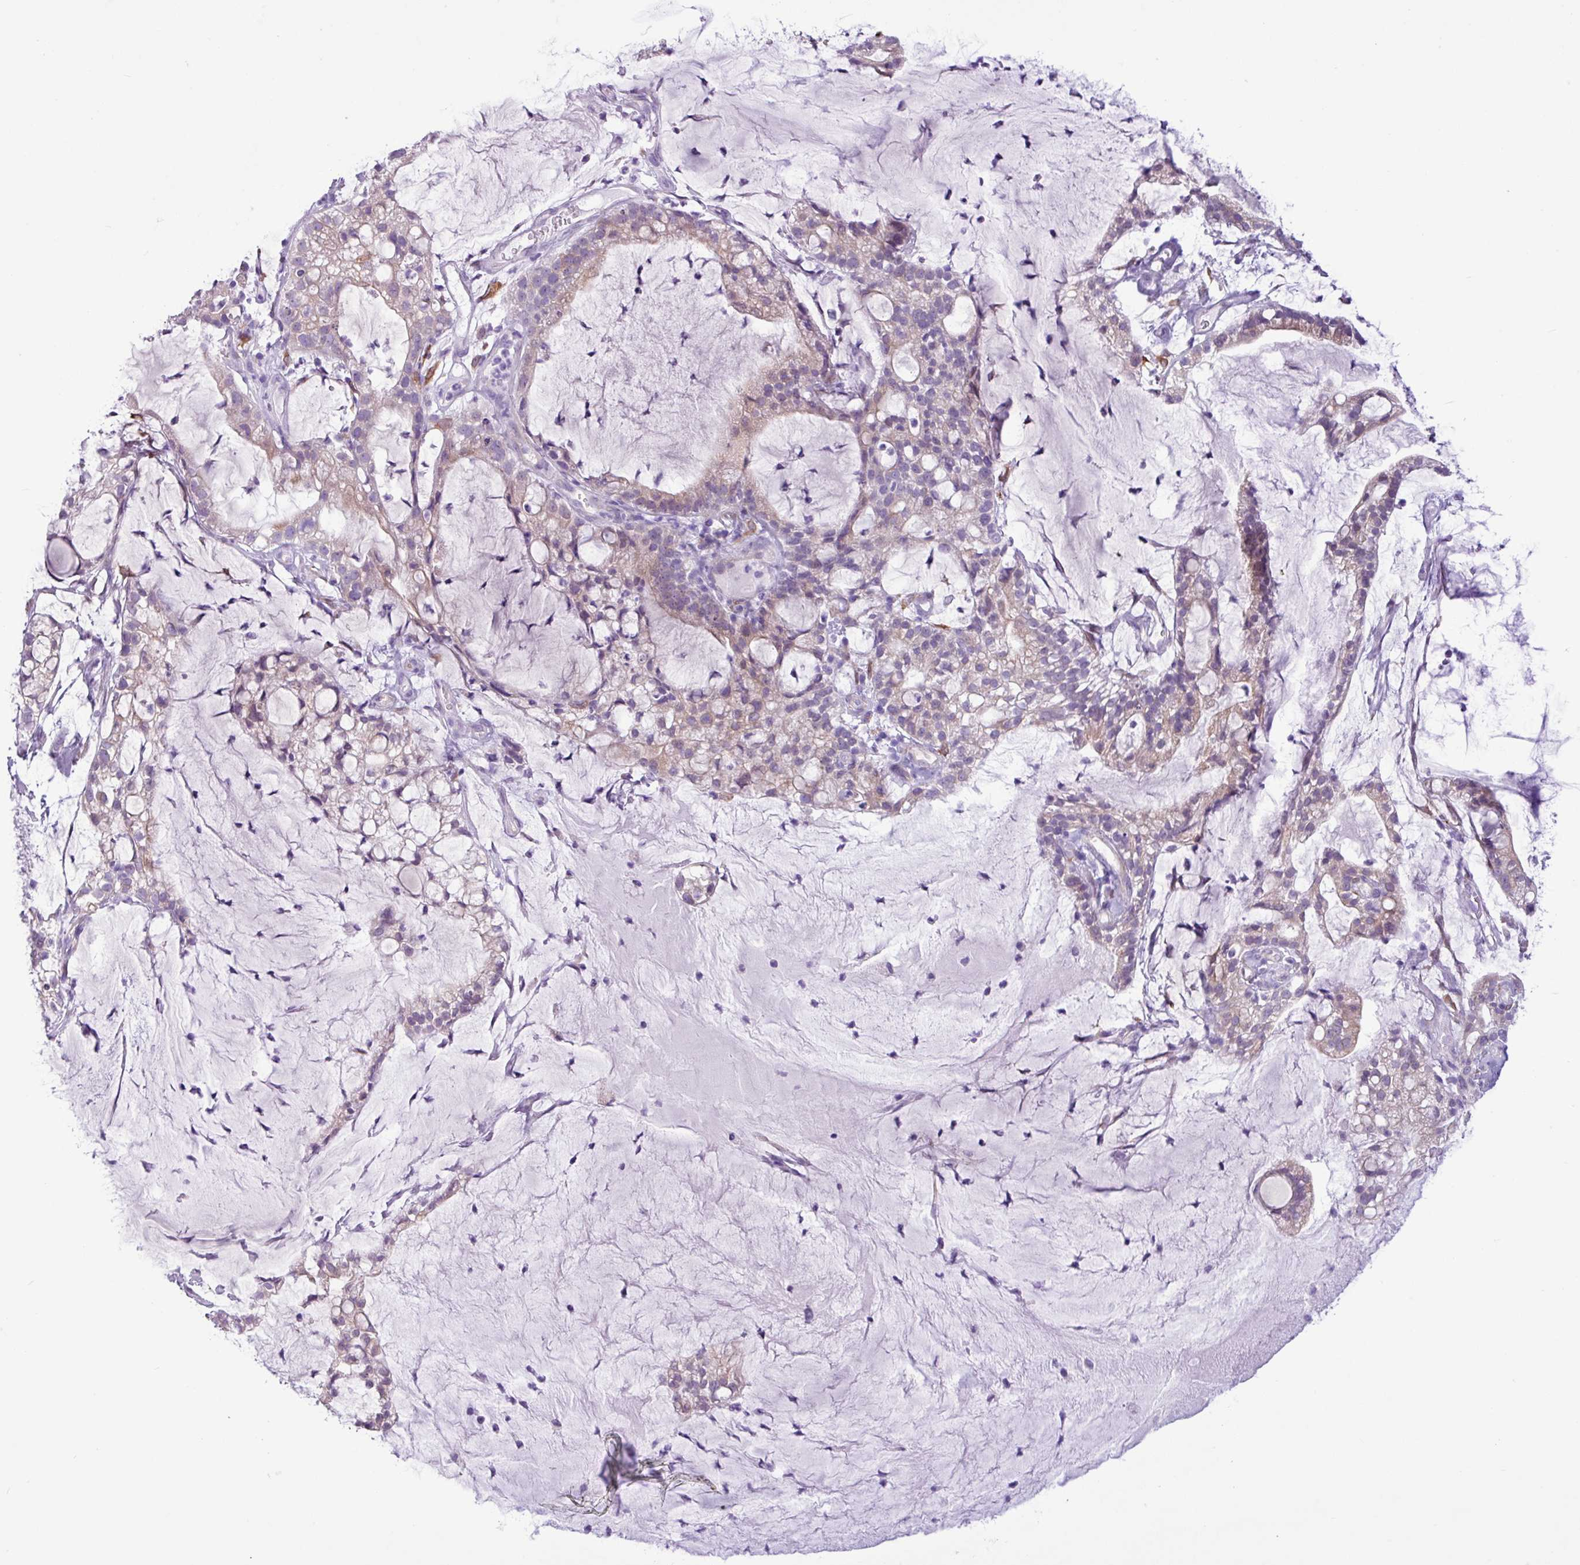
{"staining": {"intensity": "weak", "quantity": "25%-75%", "location": "cytoplasmic/membranous"}, "tissue": "cervical cancer", "cell_type": "Tumor cells", "image_type": "cancer", "snomed": [{"axis": "morphology", "description": "Adenocarcinoma, NOS"}, {"axis": "topography", "description": "Cervix"}], "caption": "Brown immunohistochemical staining in human cervical adenocarcinoma reveals weak cytoplasmic/membranous staining in approximately 25%-75% of tumor cells.", "gene": "SLC38A1", "patient": {"sex": "female", "age": 41}}